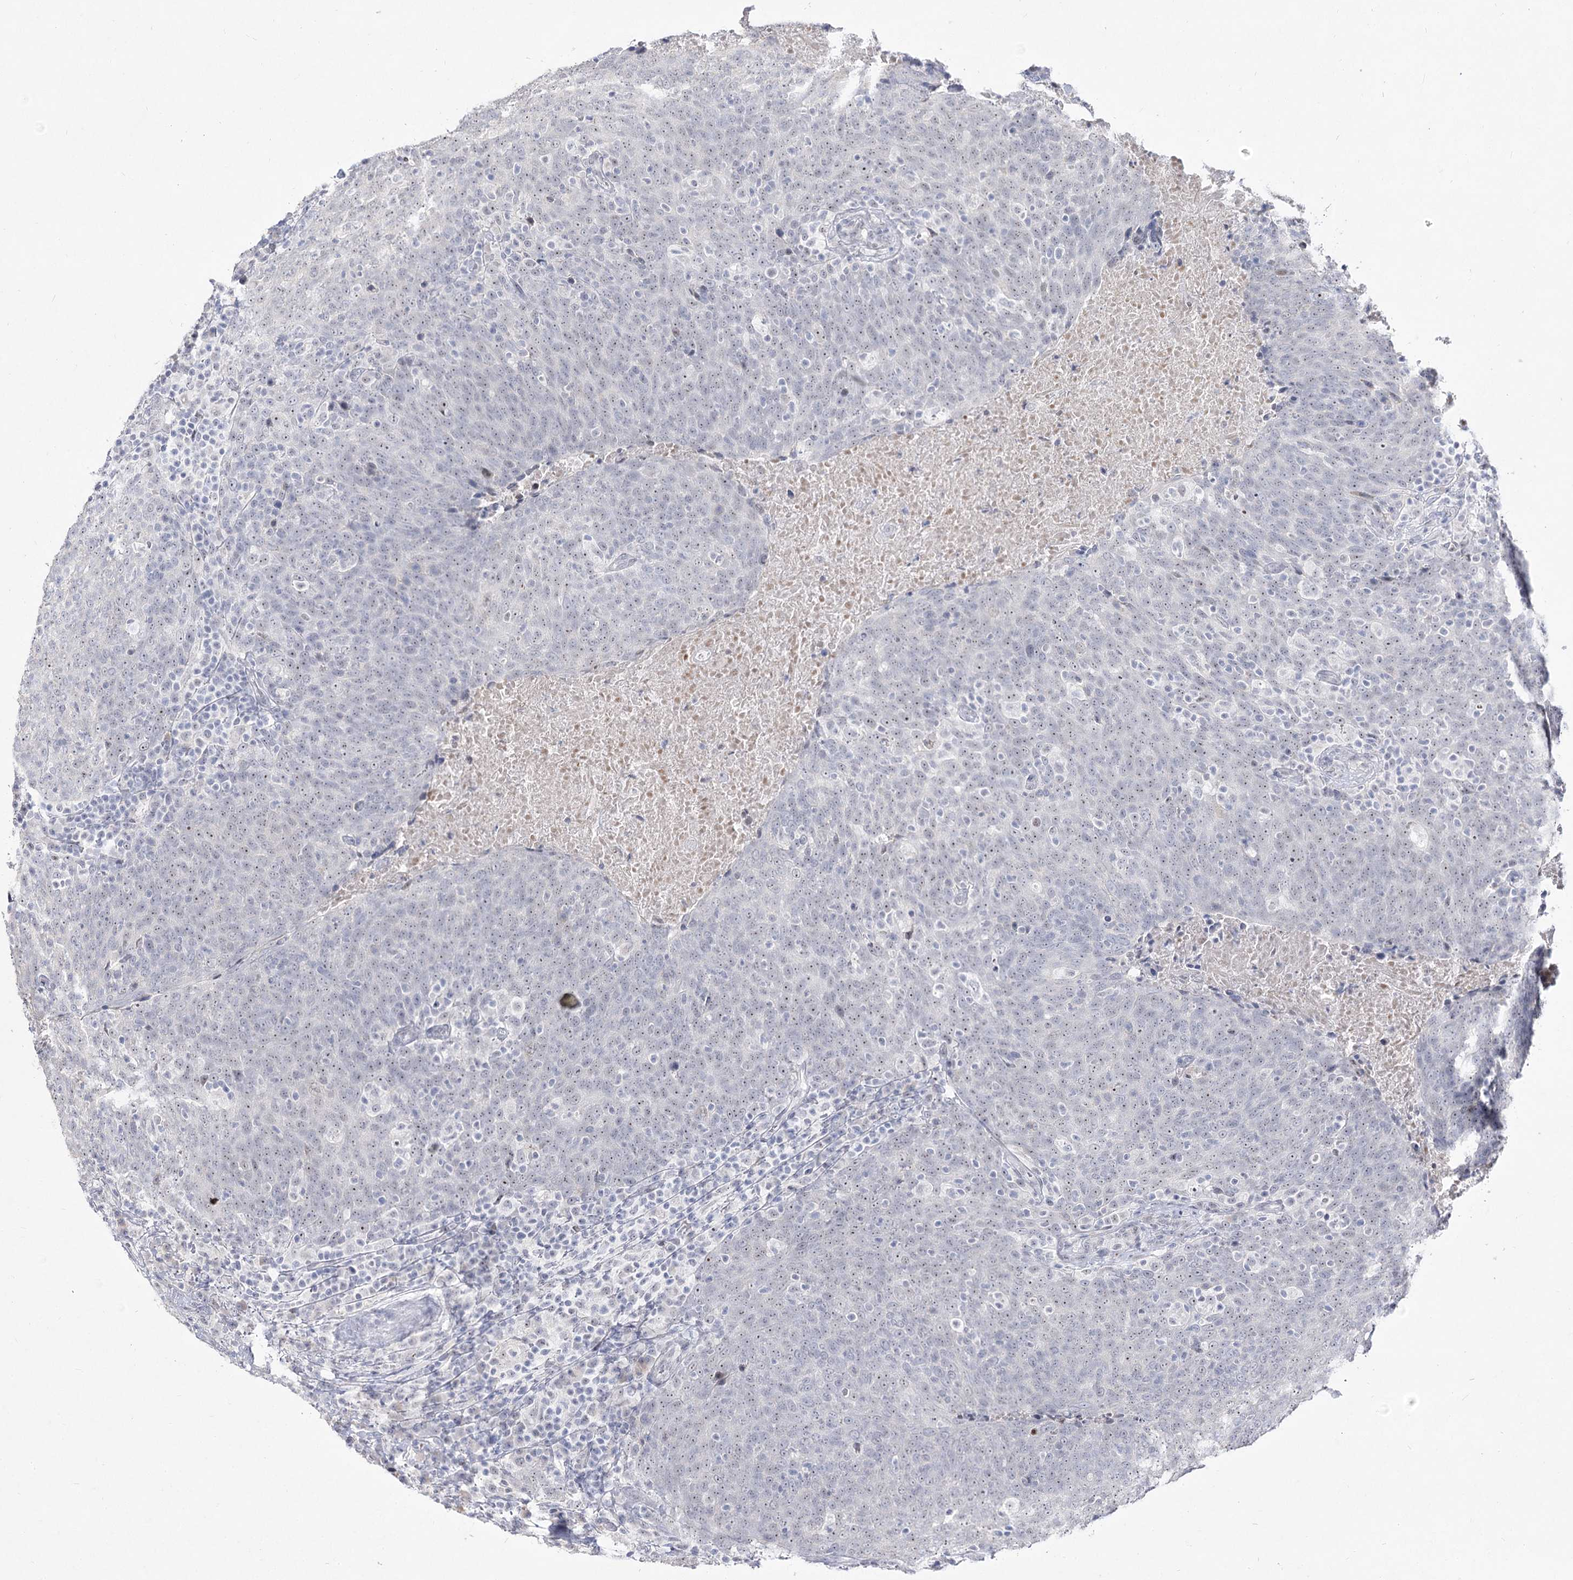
{"staining": {"intensity": "moderate", "quantity": "25%-75%", "location": "nuclear"}, "tissue": "head and neck cancer", "cell_type": "Tumor cells", "image_type": "cancer", "snomed": [{"axis": "morphology", "description": "Squamous cell carcinoma, NOS"}, {"axis": "morphology", "description": "Squamous cell carcinoma, metastatic, NOS"}, {"axis": "topography", "description": "Lymph node"}, {"axis": "topography", "description": "Head-Neck"}], "caption": "Squamous cell carcinoma (head and neck) was stained to show a protein in brown. There is medium levels of moderate nuclear expression in about 25%-75% of tumor cells.", "gene": "DDX50", "patient": {"sex": "male", "age": 62}}